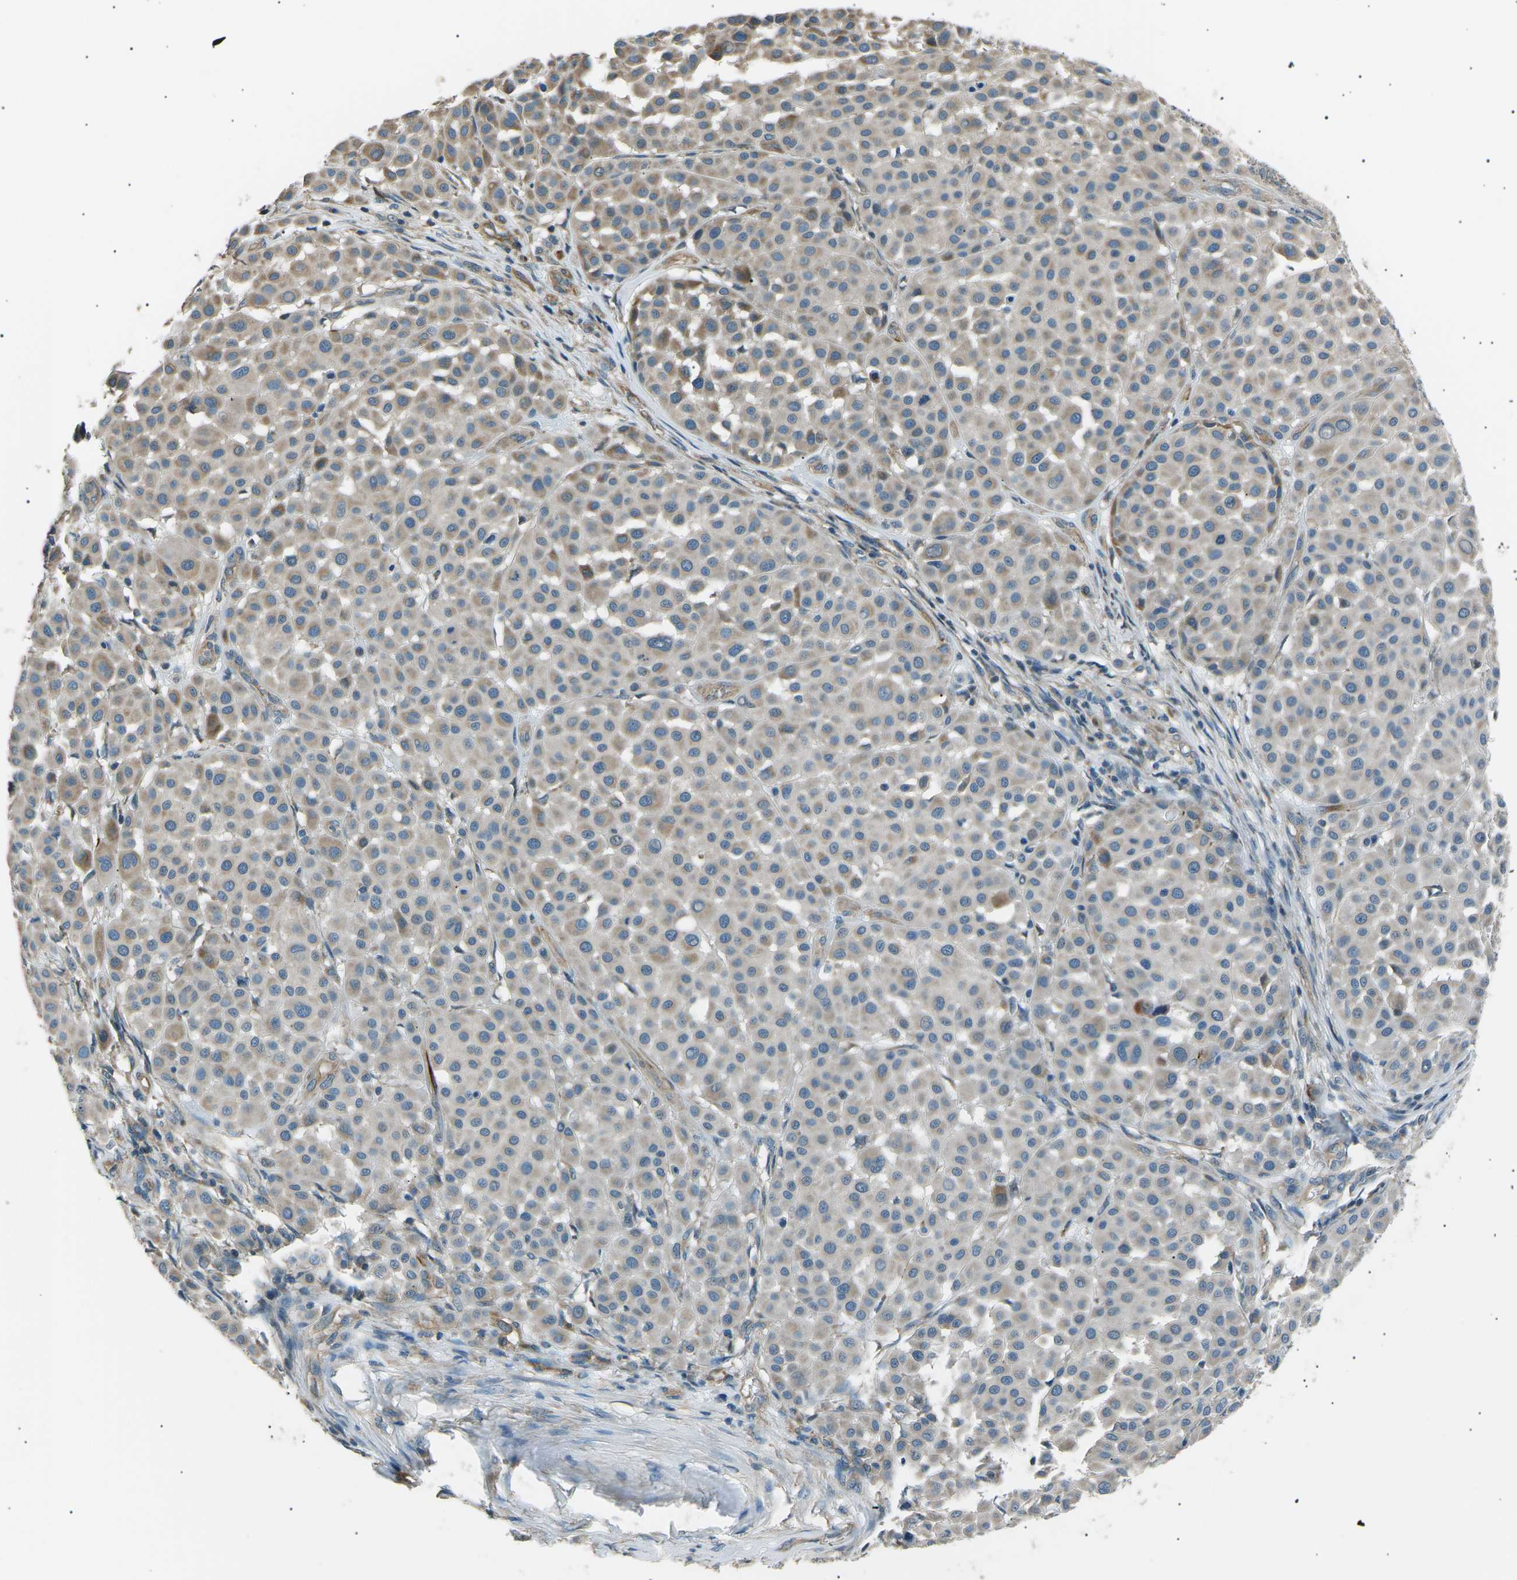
{"staining": {"intensity": "moderate", "quantity": ">75%", "location": "cytoplasmic/membranous"}, "tissue": "melanoma", "cell_type": "Tumor cells", "image_type": "cancer", "snomed": [{"axis": "morphology", "description": "Malignant melanoma, Metastatic site"}, {"axis": "topography", "description": "Soft tissue"}], "caption": "High-power microscopy captured an immunohistochemistry (IHC) photomicrograph of malignant melanoma (metastatic site), revealing moderate cytoplasmic/membranous staining in about >75% of tumor cells.", "gene": "SLK", "patient": {"sex": "male", "age": 41}}